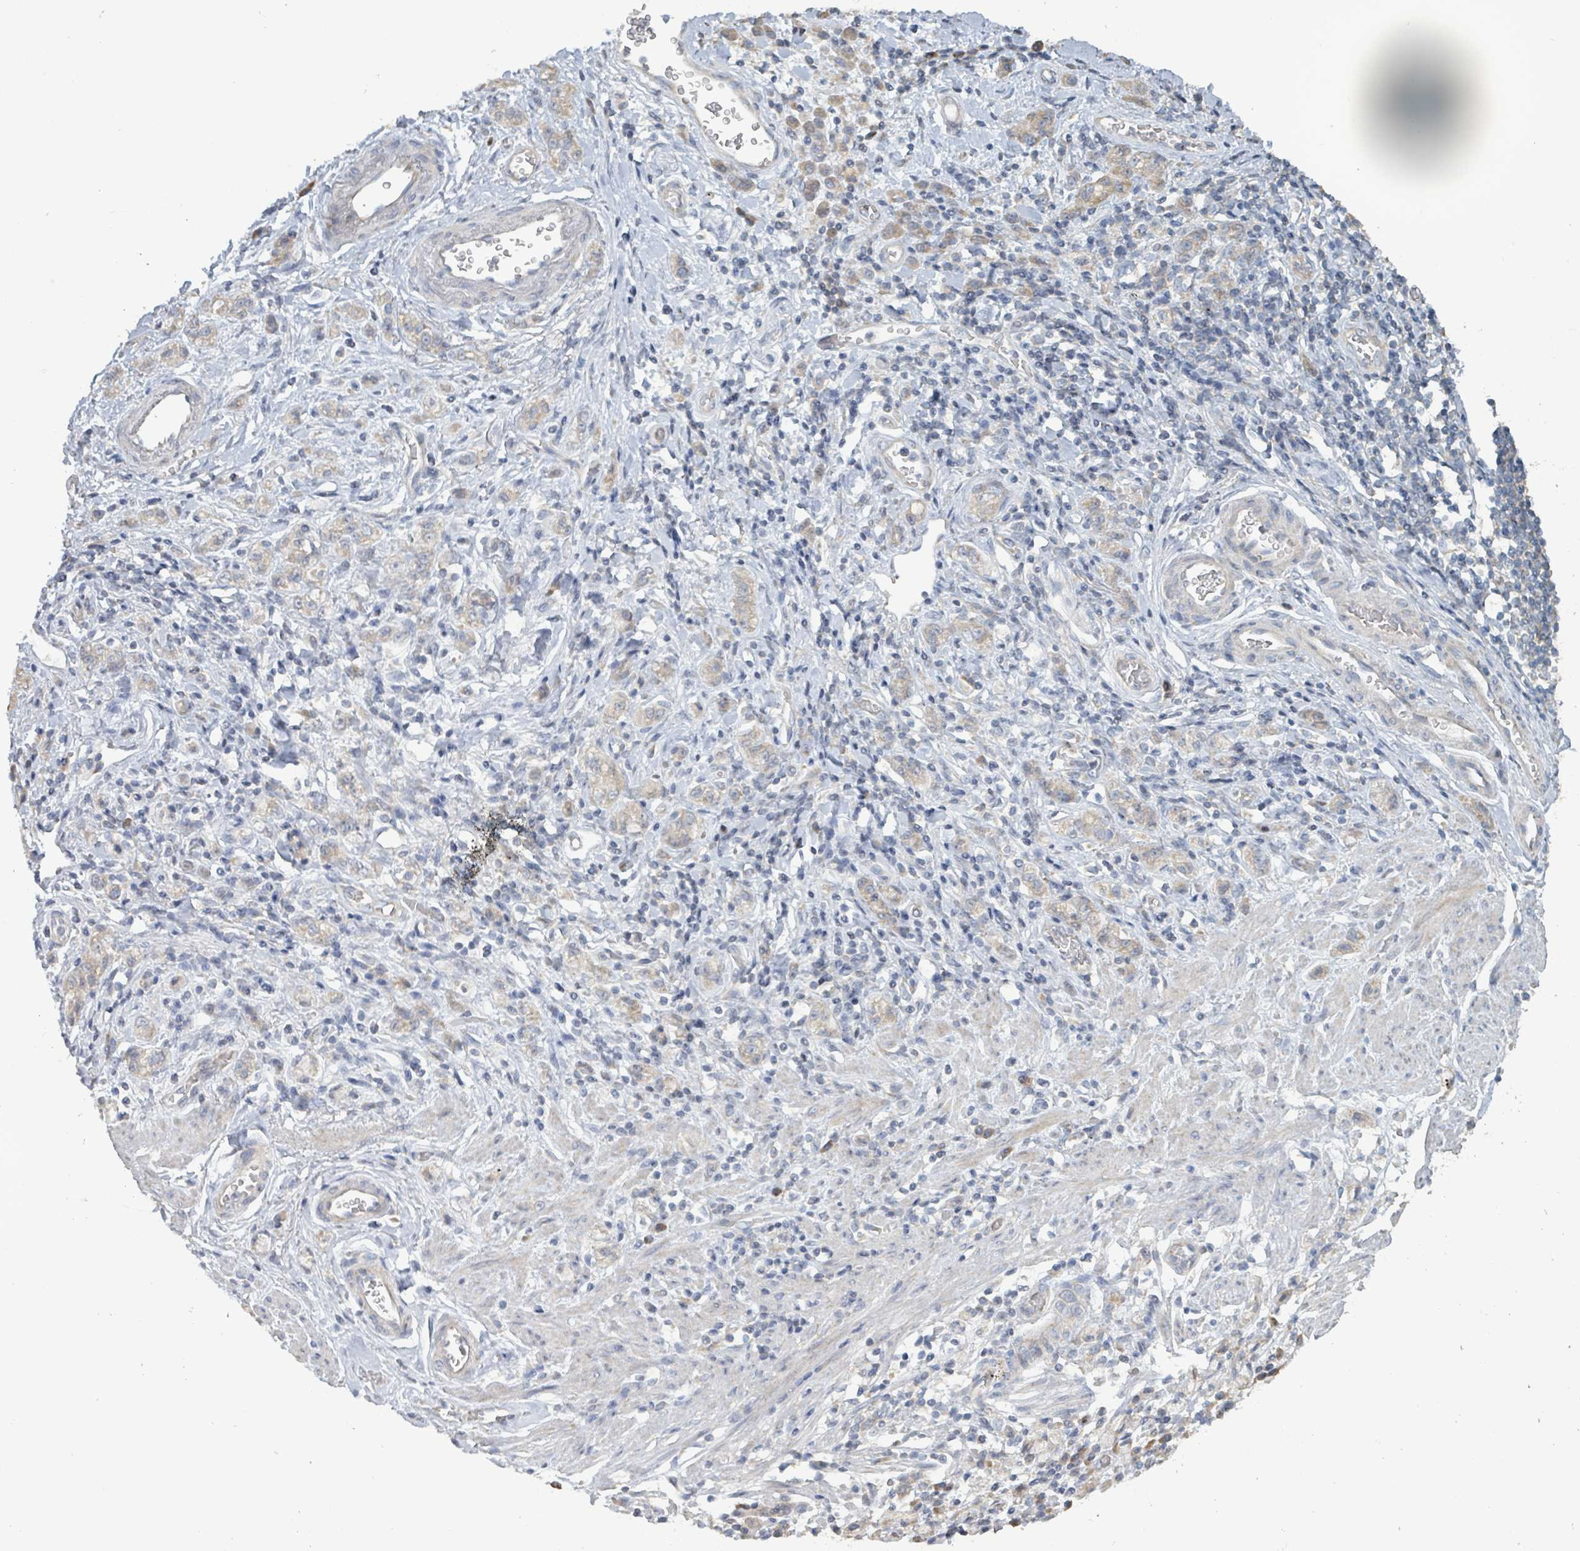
{"staining": {"intensity": "weak", "quantity": ">75%", "location": "cytoplasmic/membranous"}, "tissue": "stomach cancer", "cell_type": "Tumor cells", "image_type": "cancer", "snomed": [{"axis": "morphology", "description": "Adenocarcinoma, NOS"}, {"axis": "topography", "description": "Stomach"}], "caption": "Stomach cancer stained for a protein reveals weak cytoplasmic/membranous positivity in tumor cells.", "gene": "RPL32", "patient": {"sex": "male", "age": 77}}